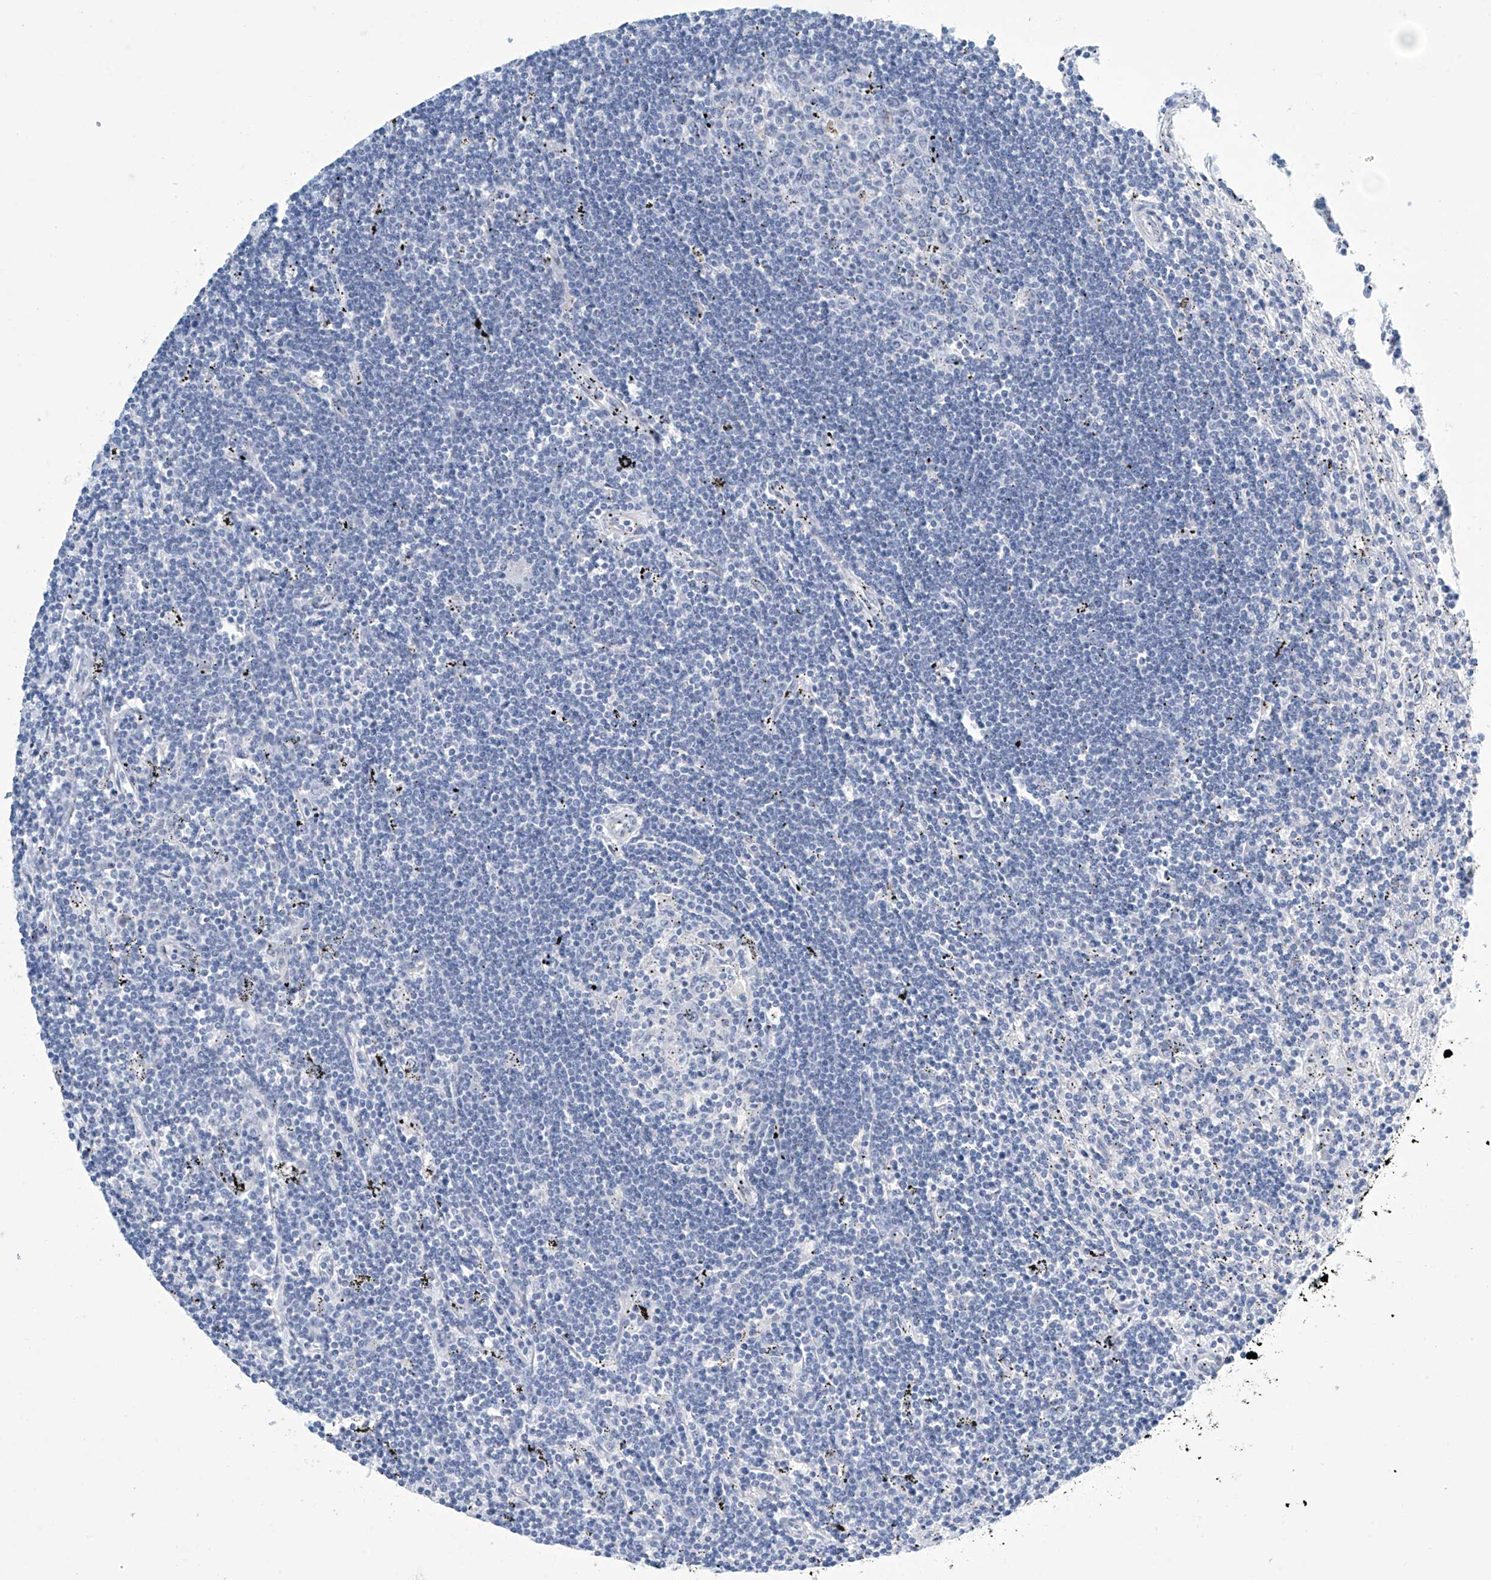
{"staining": {"intensity": "negative", "quantity": "none", "location": "none"}, "tissue": "lymphoma", "cell_type": "Tumor cells", "image_type": "cancer", "snomed": [{"axis": "morphology", "description": "Malignant lymphoma, non-Hodgkin's type, Low grade"}, {"axis": "topography", "description": "Spleen"}], "caption": "There is no significant positivity in tumor cells of lymphoma.", "gene": "SLC35A5", "patient": {"sex": "male", "age": 76}}